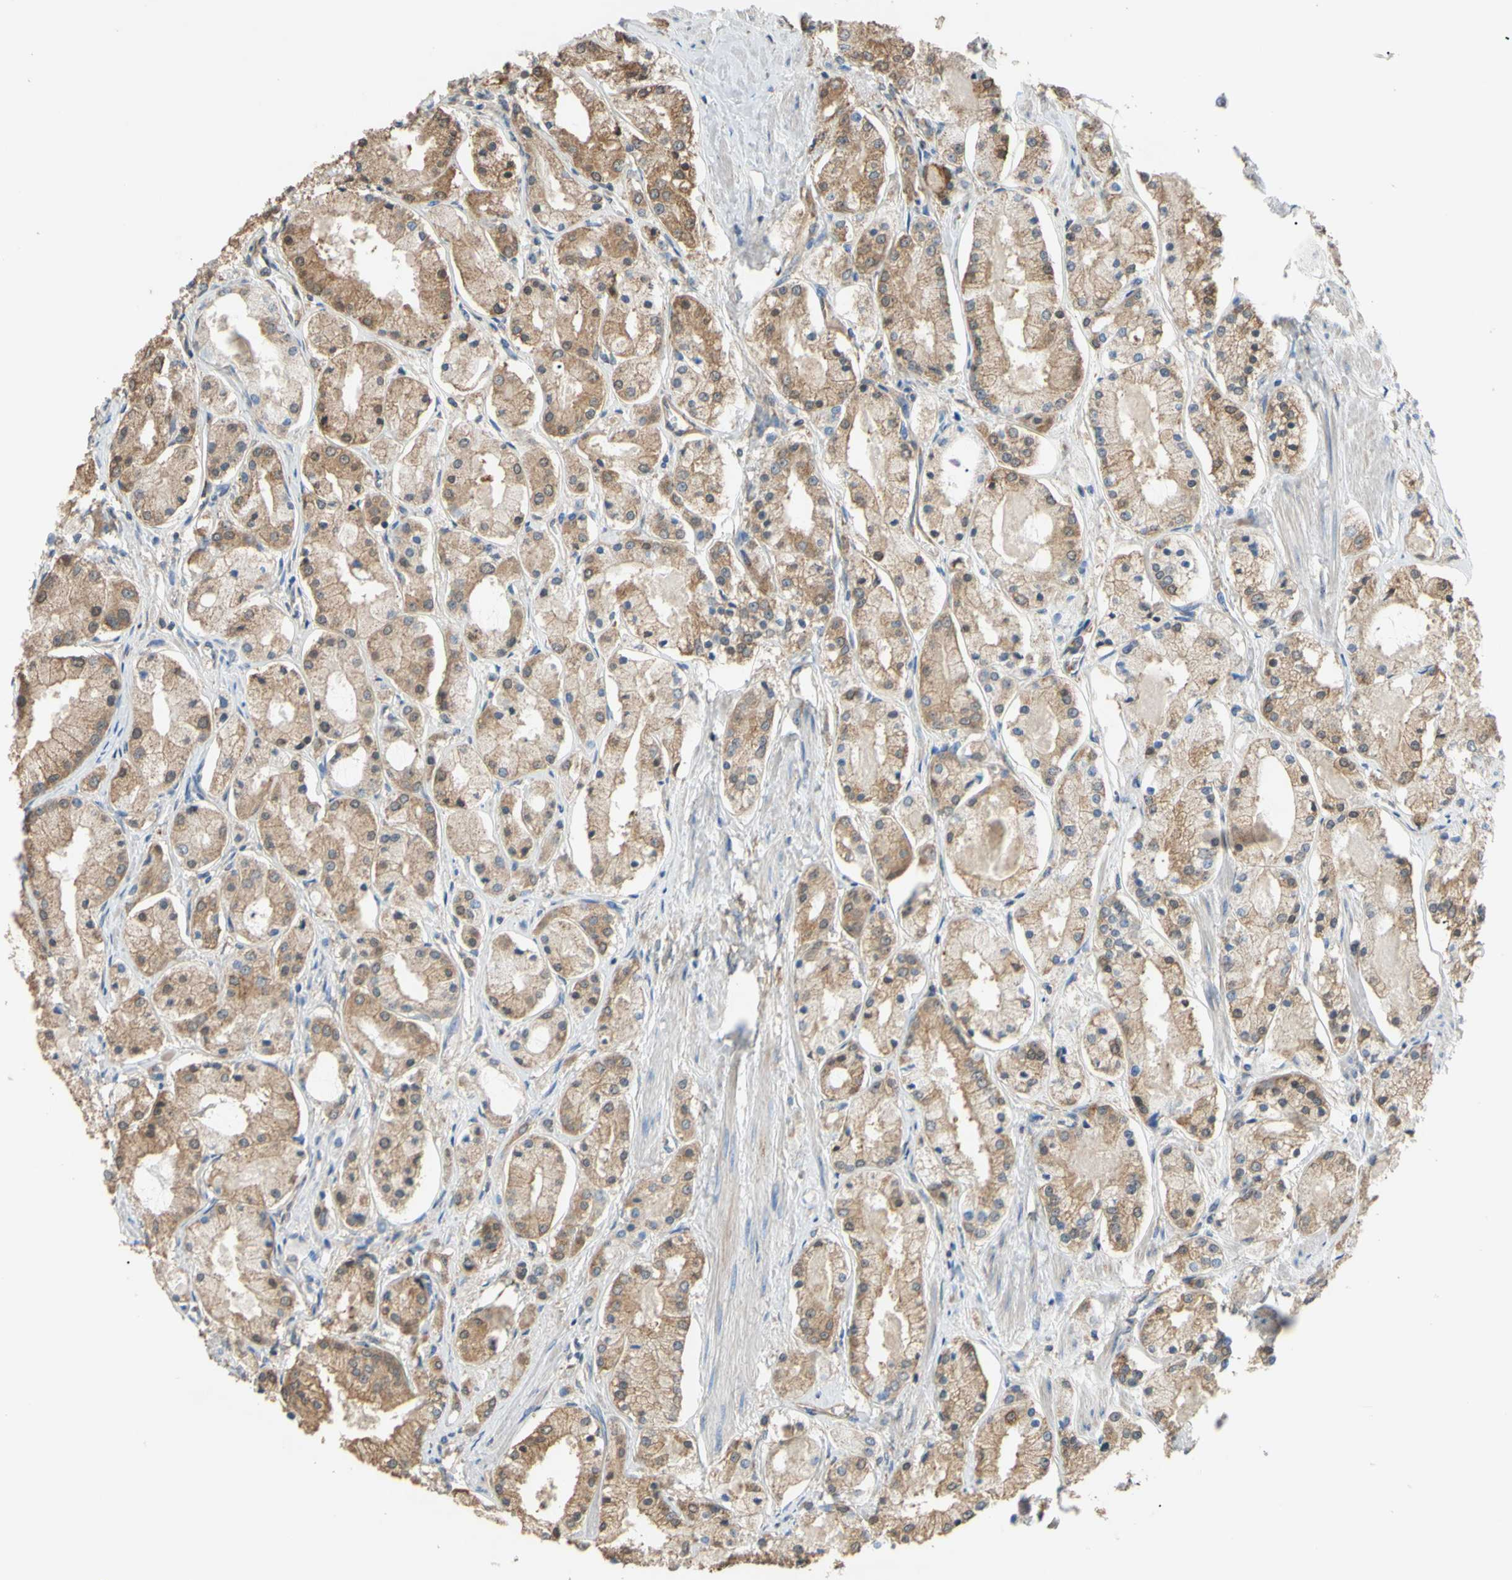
{"staining": {"intensity": "moderate", "quantity": ">75%", "location": "cytoplasmic/membranous"}, "tissue": "prostate cancer", "cell_type": "Tumor cells", "image_type": "cancer", "snomed": [{"axis": "morphology", "description": "Adenocarcinoma, High grade"}, {"axis": "topography", "description": "Prostate"}], "caption": "Brown immunohistochemical staining in prostate cancer (adenocarcinoma (high-grade)) reveals moderate cytoplasmic/membranous expression in about >75% of tumor cells.", "gene": "CTTN", "patient": {"sex": "male", "age": 66}}